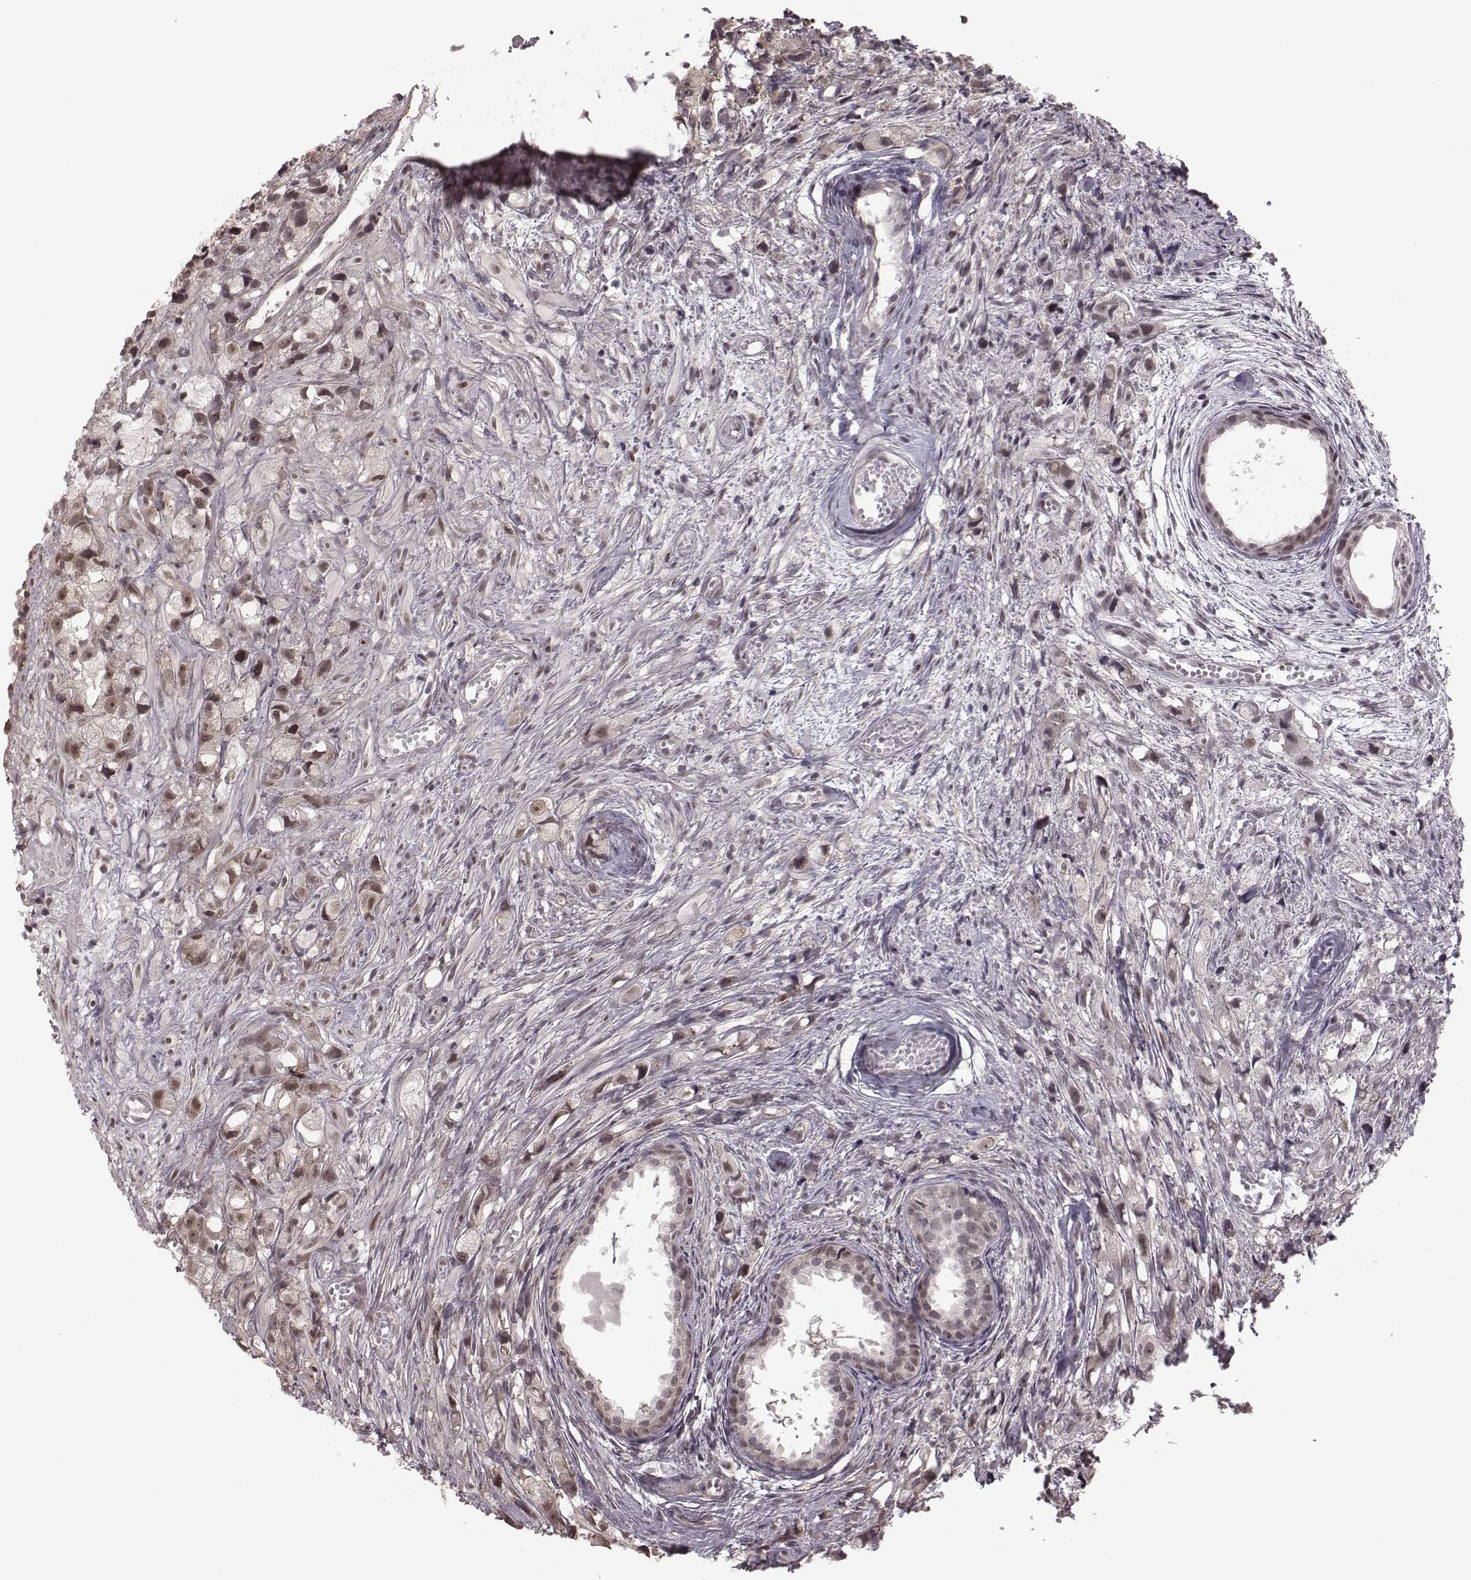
{"staining": {"intensity": "weak", "quantity": ">75%", "location": "cytoplasmic/membranous,nuclear"}, "tissue": "prostate cancer", "cell_type": "Tumor cells", "image_type": "cancer", "snomed": [{"axis": "morphology", "description": "Adenocarcinoma, High grade"}, {"axis": "topography", "description": "Prostate"}], "caption": "A high-resolution image shows immunohistochemistry staining of high-grade adenocarcinoma (prostate), which exhibits weak cytoplasmic/membranous and nuclear staining in approximately >75% of tumor cells.", "gene": "RPL3", "patient": {"sex": "male", "age": 75}}